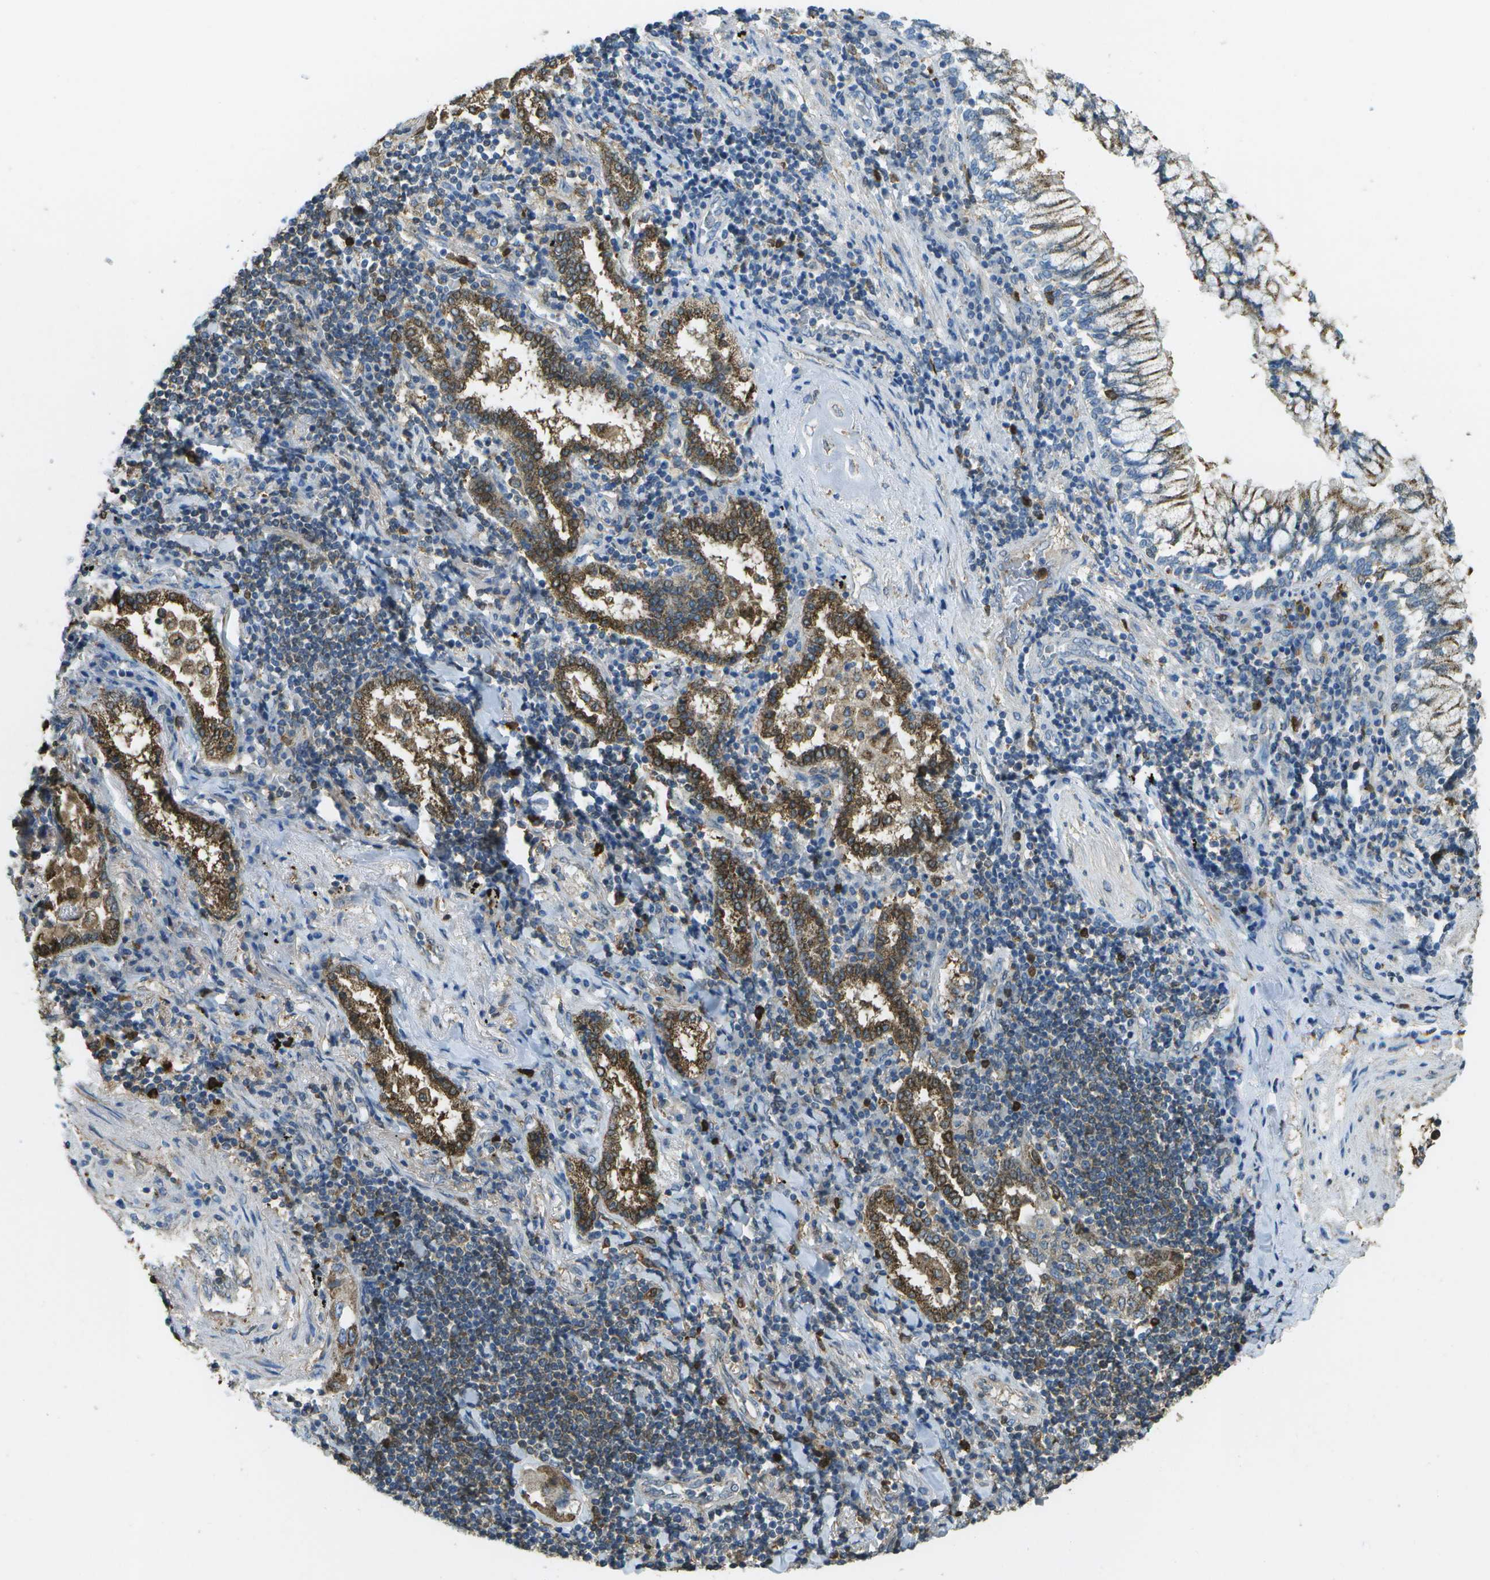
{"staining": {"intensity": "moderate", "quantity": ">75%", "location": "cytoplasmic/membranous"}, "tissue": "lung cancer", "cell_type": "Tumor cells", "image_type": "cancer", "snomed": [{"axis": "morphology", "description": "Adenocarcinoma, NOS"}, {"axis": "topography", "description": "Lung"}], "caption": "Lung cancer (adenocarcinoma) stained for a protein (brown) reveals moderate cytoplasmic/membranous positive positivity in about >75% of tumor cells.", "gene": "CACHD1", "patient": {"sex": "female", "age": 65}}